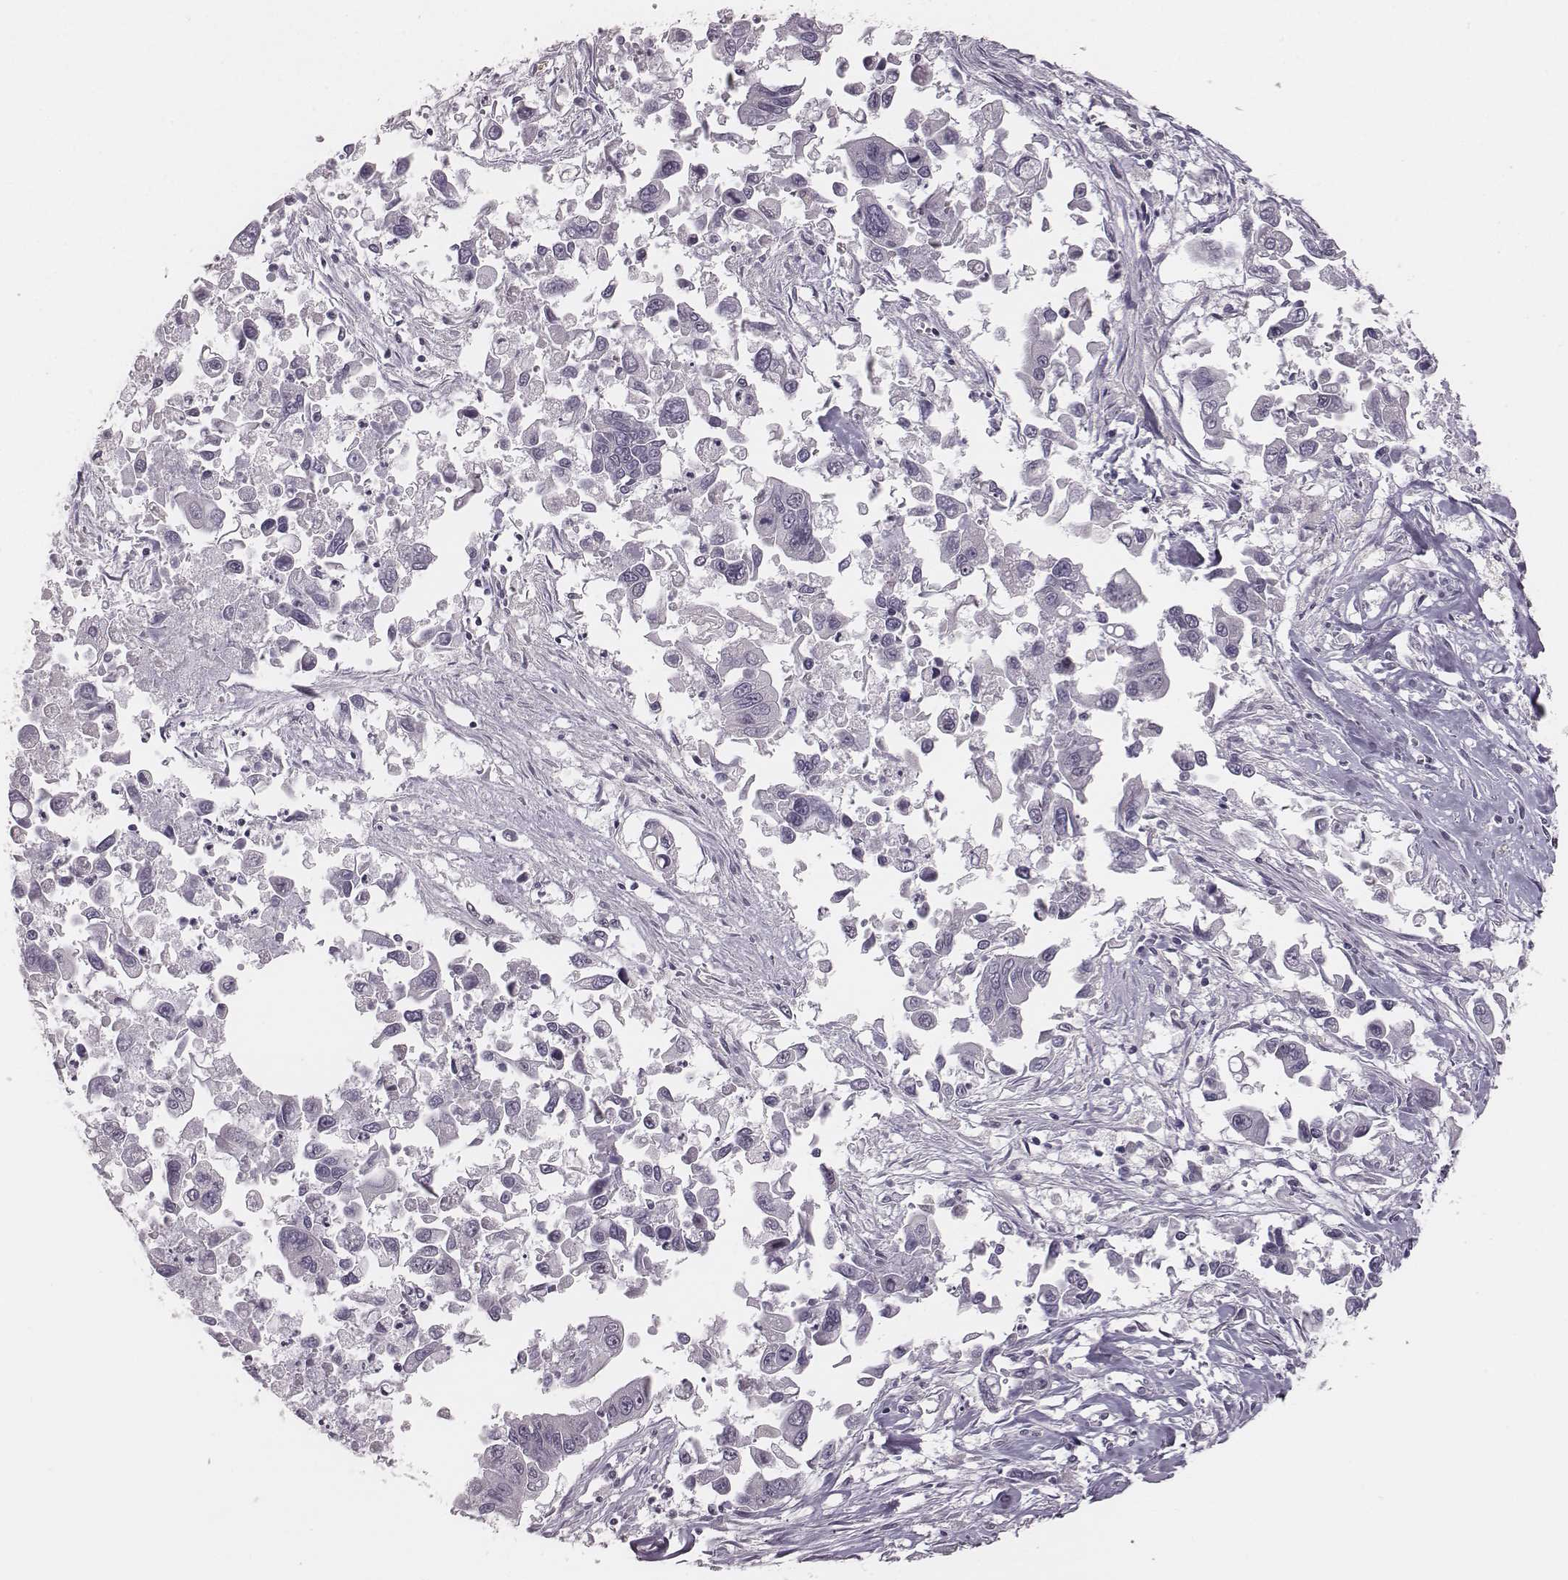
{"staining": {"intensity": "negative", "quantity": "none", "location": "none"}, "tissue": "pancreatic cancer", "cell_type": "Tumor cells", "image_type": "cancer", "snomed": [{"axis": "morphology", "description": "Adenocarcinoma, NOS"}, {"axis": "topography", "description": "Pancreas"}], "caption": "Protein analysis of adenocarcinoma (pancreatic) demonstrates no significant staining in tumor cells.", "gene": "RPGRIP1", "patient": {"sex": "female", "age": 83}}